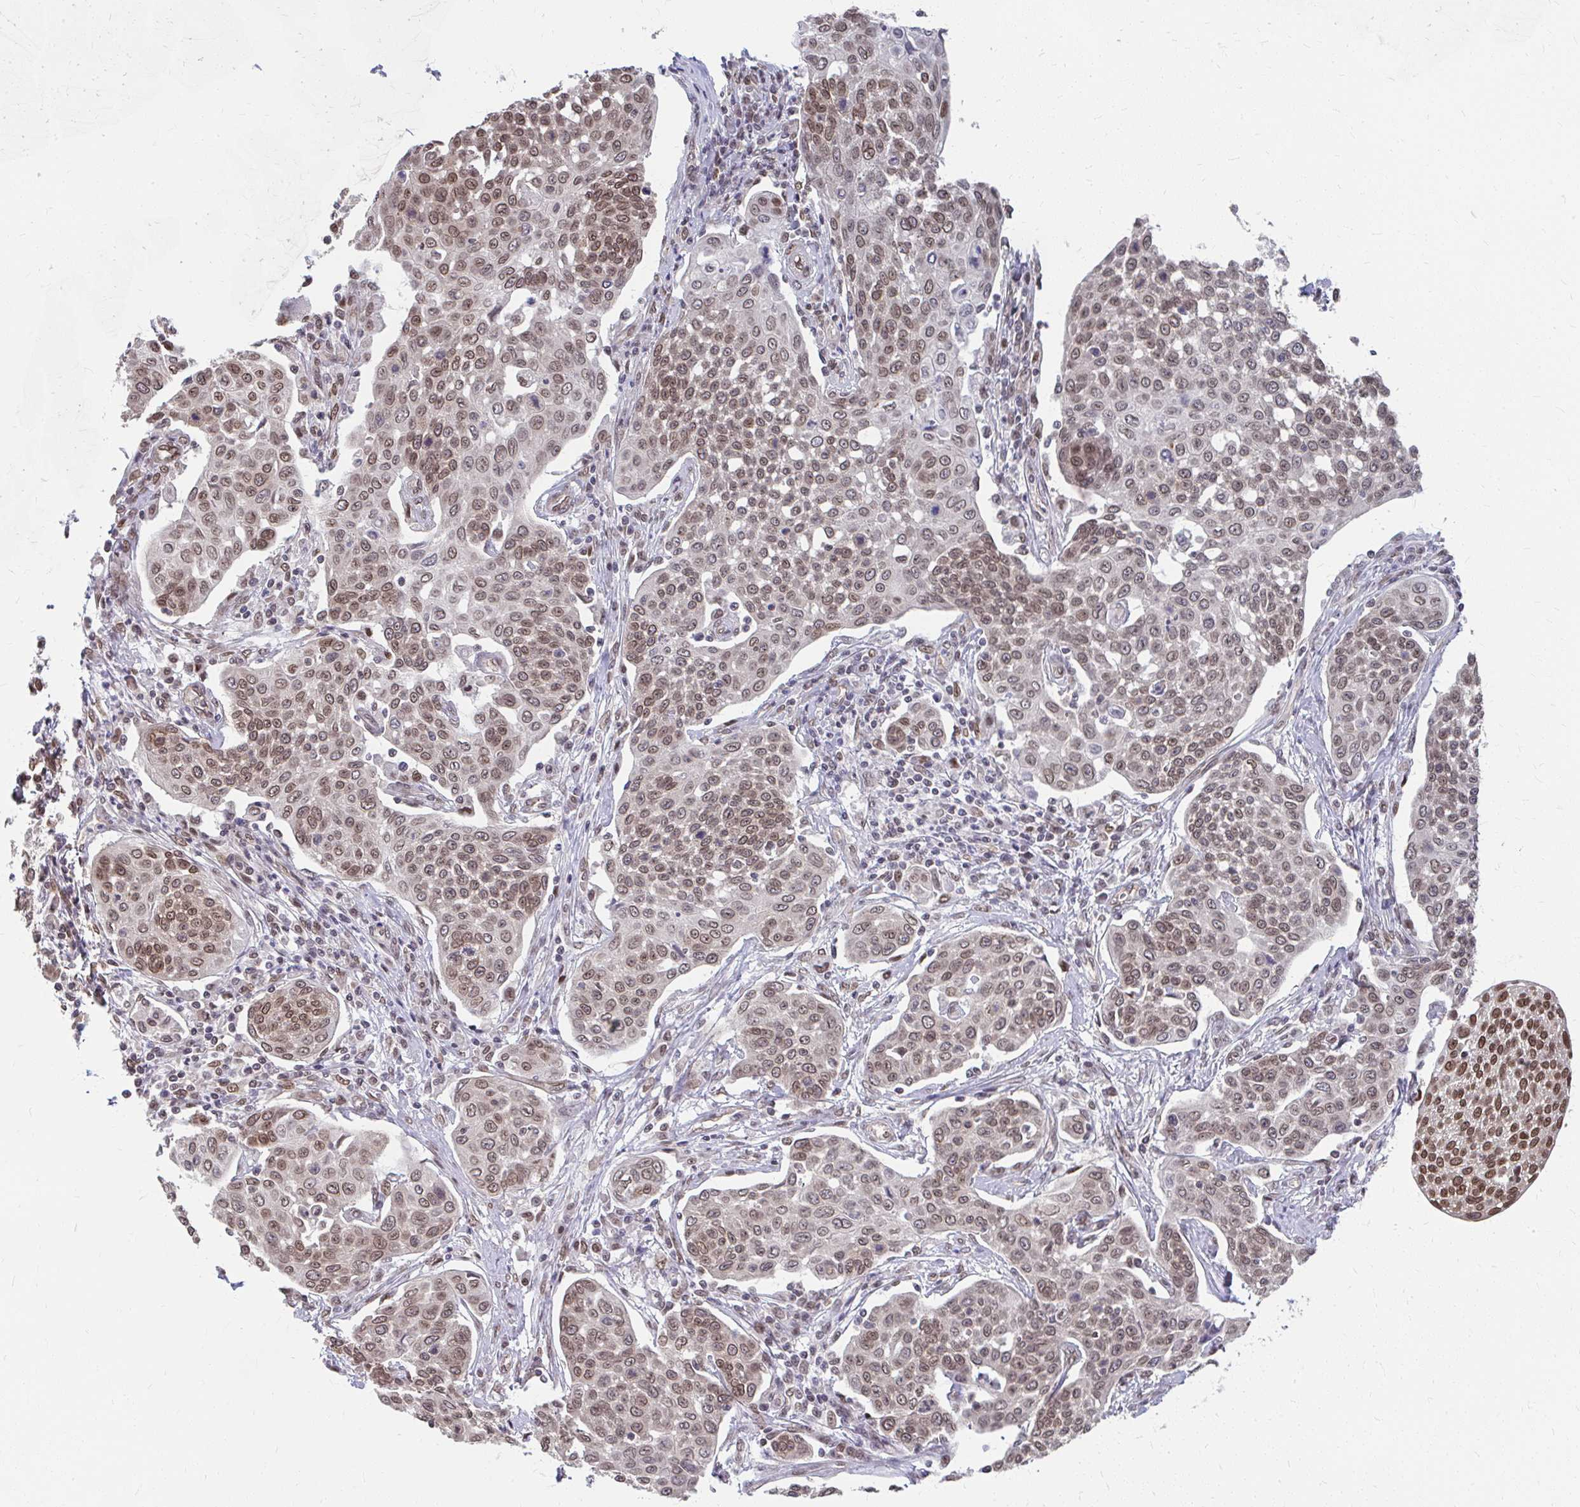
{"staining": {"intensity": "weak", "quantity": ">75%", "location": "nuclear"}, "tissue": "cervical cancer", "cell_type": "Tumor cells", "image_type": "cancer", "snomed": [{"axis": "morphology", "description": "Squamous cell carcinoma, NOS"}, {"axis": "topography", "description": "Cervix"}], "caption": "A histopathology image showing weak nuclear positivity in approximately >75% of tumor cells in cervical cancer (squamous cell carcinoma), as visualized by brown immunohistochemical staining.", "gene": "XPO1", "patient": {"sex": "female", "age": 34}}